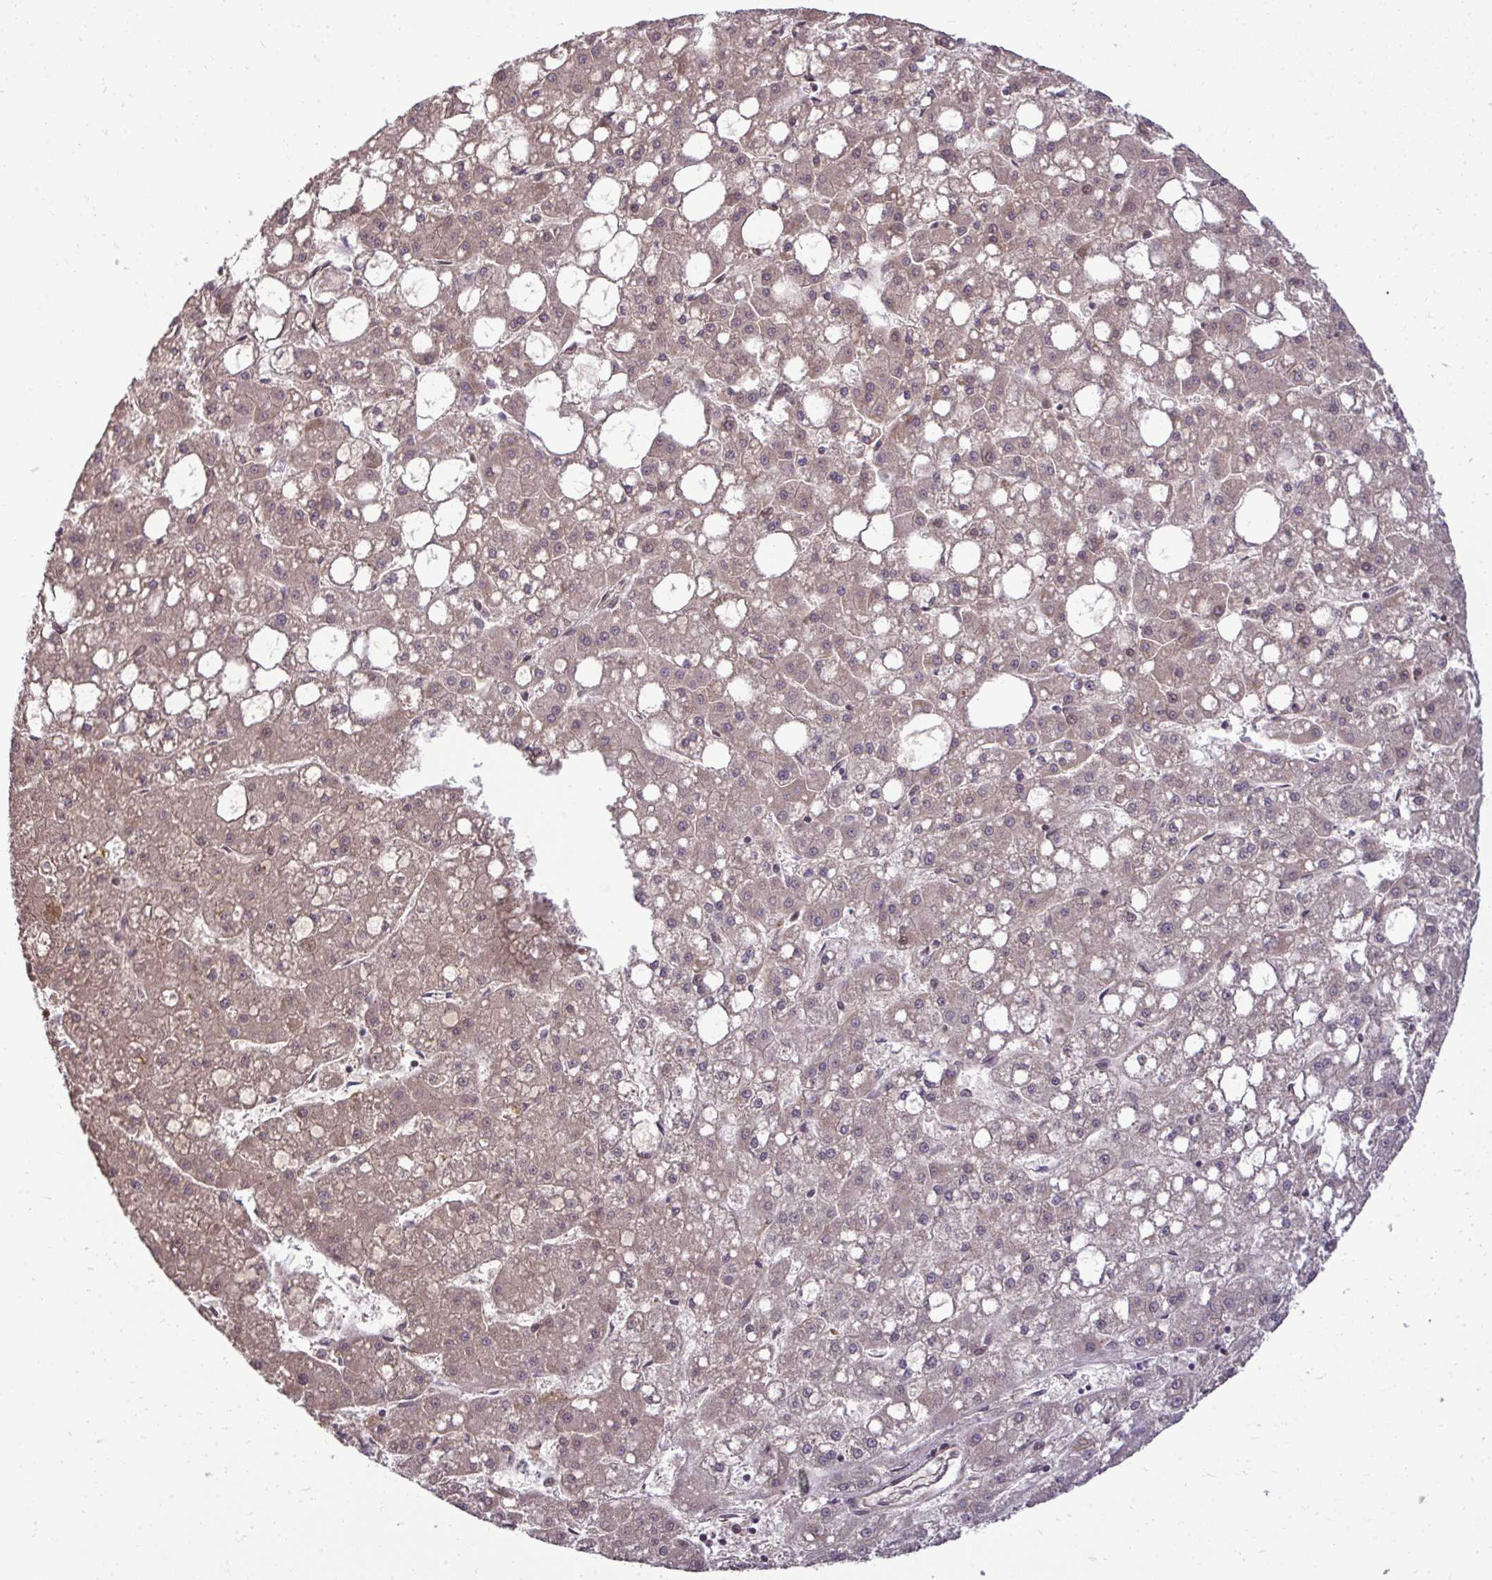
{"staining": {"intensity": "moderate", "quantity": ">75%", "location": "cytoplasmic/membranous,nuclear"}, "tissue": "liver cancer", "cell_type": "Tumor cells", "image_type": "cancer", "snomed": [{"axis": "morphology", "description": "Carcinoma, Hepatocellular, NOS"}, {"axis": "topography", "description": "Liver"}], "caption": "Immunohistochemical staining of human hepatocellular carcinoma (liver) exhibits moderate cytoplasmic/membranous and nuclear protein positivity in approximately >75% of tumor cells. Using DAB (brown) and hematoxylin (blue) stains, captured at high magnification using brightfield microscopy.", "gene": "ZSCAN9", "patient": {"sex": "male", "age": 67}}